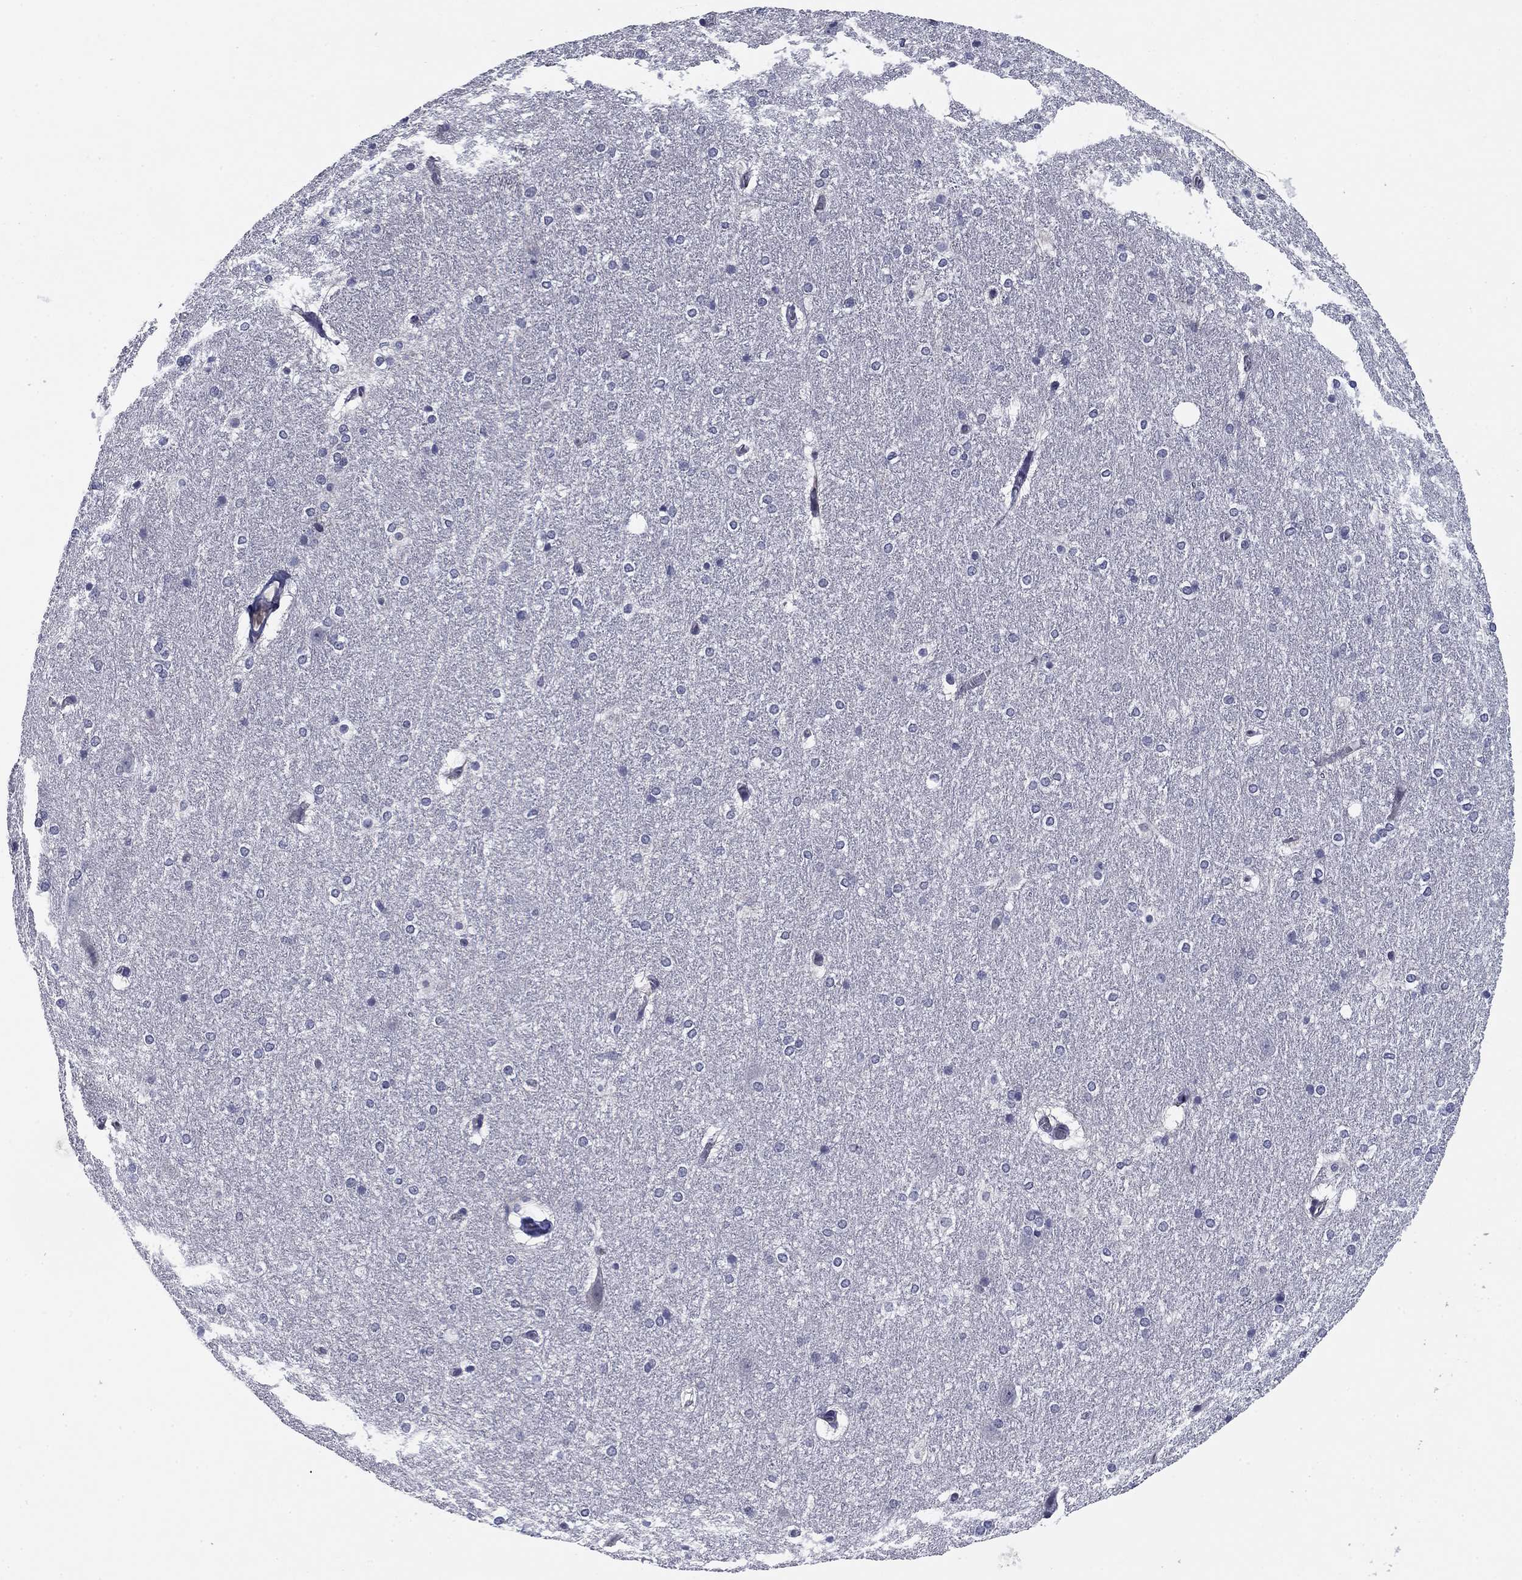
{"staining": {"intensity": "negative", "quantity": "none", "location": "none"}, "tissue": "hippocampus", "cell_type": "Glial cells", "image_type": "normal", "snomed": [{"axis": "morphology", "description": "Normal tissue, NOS"}, {"axis": "topography", "description": "Cerebral cortex"}, {"axis": "topography", "description": "Hippocampus"}], "caption": "IHC photomicrograph of normal hippocampus: human hippocampus stained with DAB (3,3'-diaminobenzidine) reveals no significant protein positivity in glial cells. Nuclei are stained in blue.", "gene": "REXO5", "patient": {"sex": "female", "age": 19}}